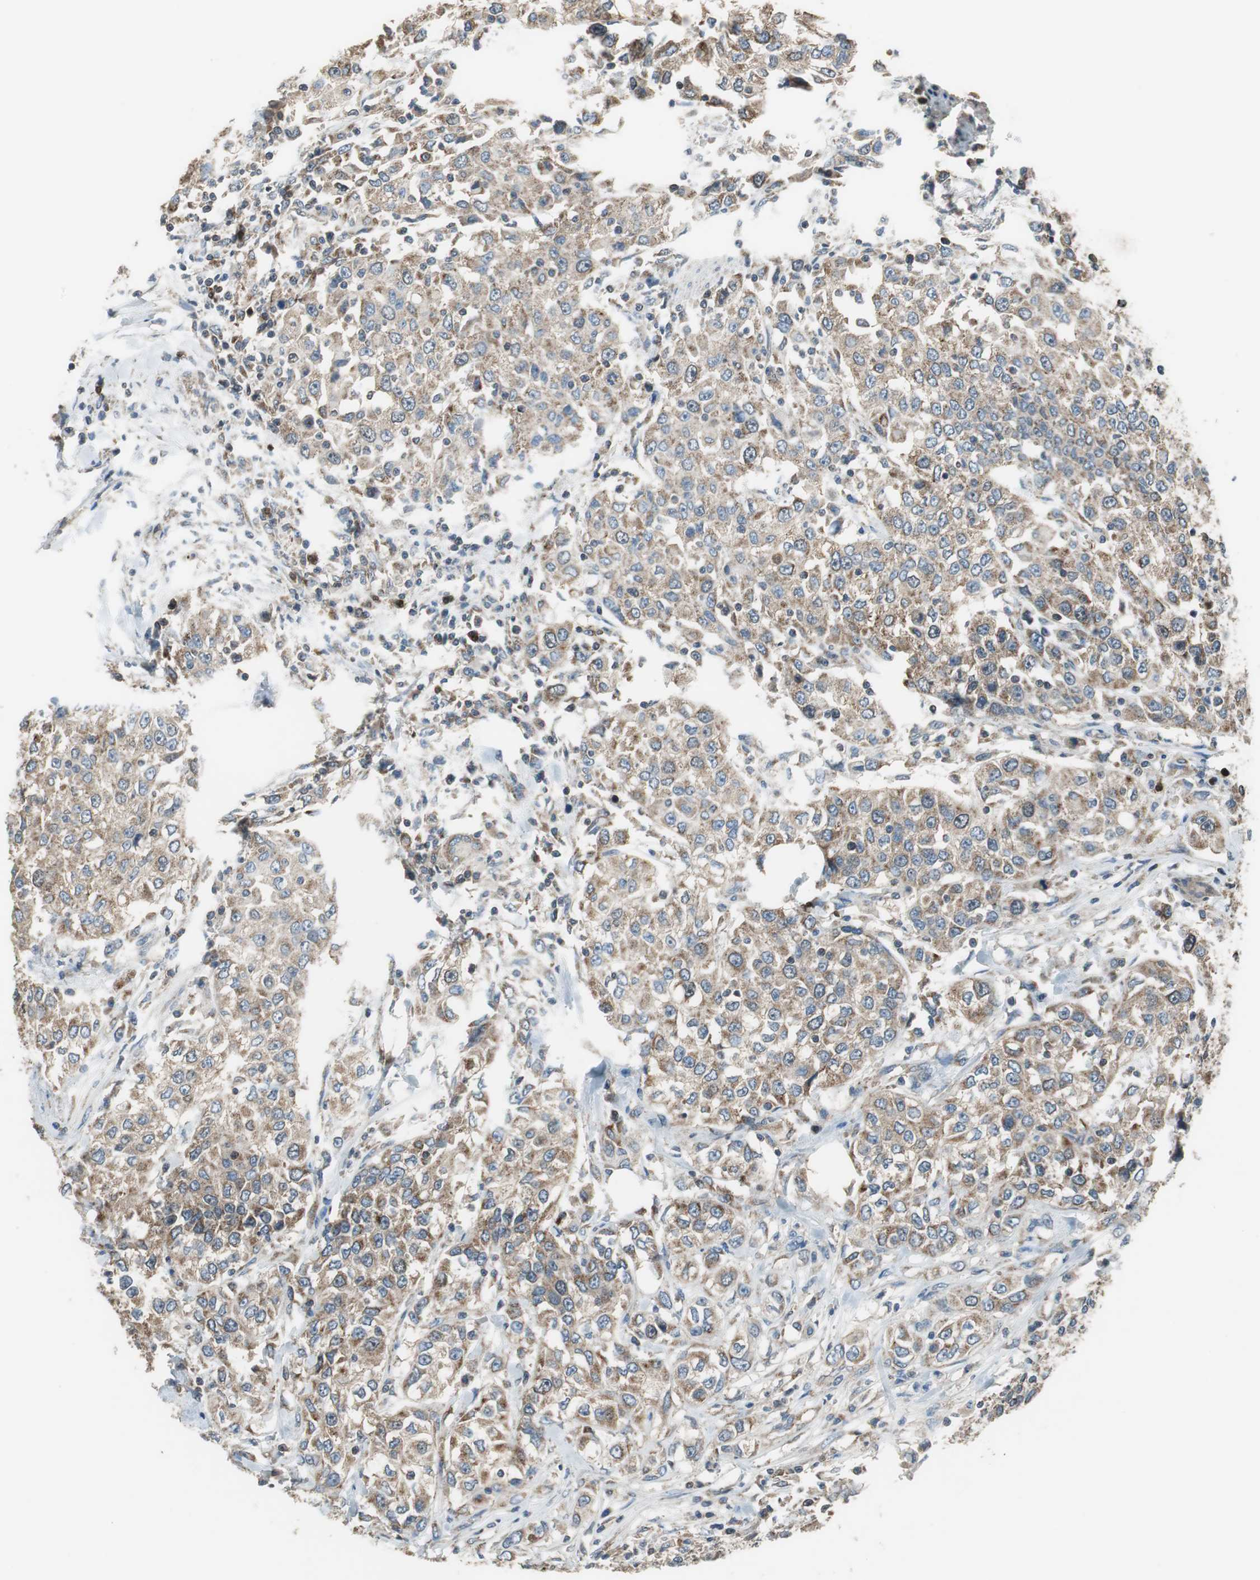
{"staining": {"intensity": "moderate", "quantity": ">75%", "location": "cytoplasmic/membranous"}, "tissue": "urothelial cancer", "cell_type": "Tumor cells", "image_type": "cancer", "snomed": [{"axis": "morphology", "description": "Urothelial carcinoma, High grade"}, {"axis": "topography", "description": "Urinary bladder"}], "caption": "An immunohistochemistry (IHC) photomicrograph of neoplastic tissue is shown. Protein staining in brown highlights moderate cytoplasmic/membranous positivity in urothelial carcinoma (high-grade) within tumor cells. Nuclei are stained in blue.", "gene": "PI4KB", "patient": {"sex": "female", "age": 80}}